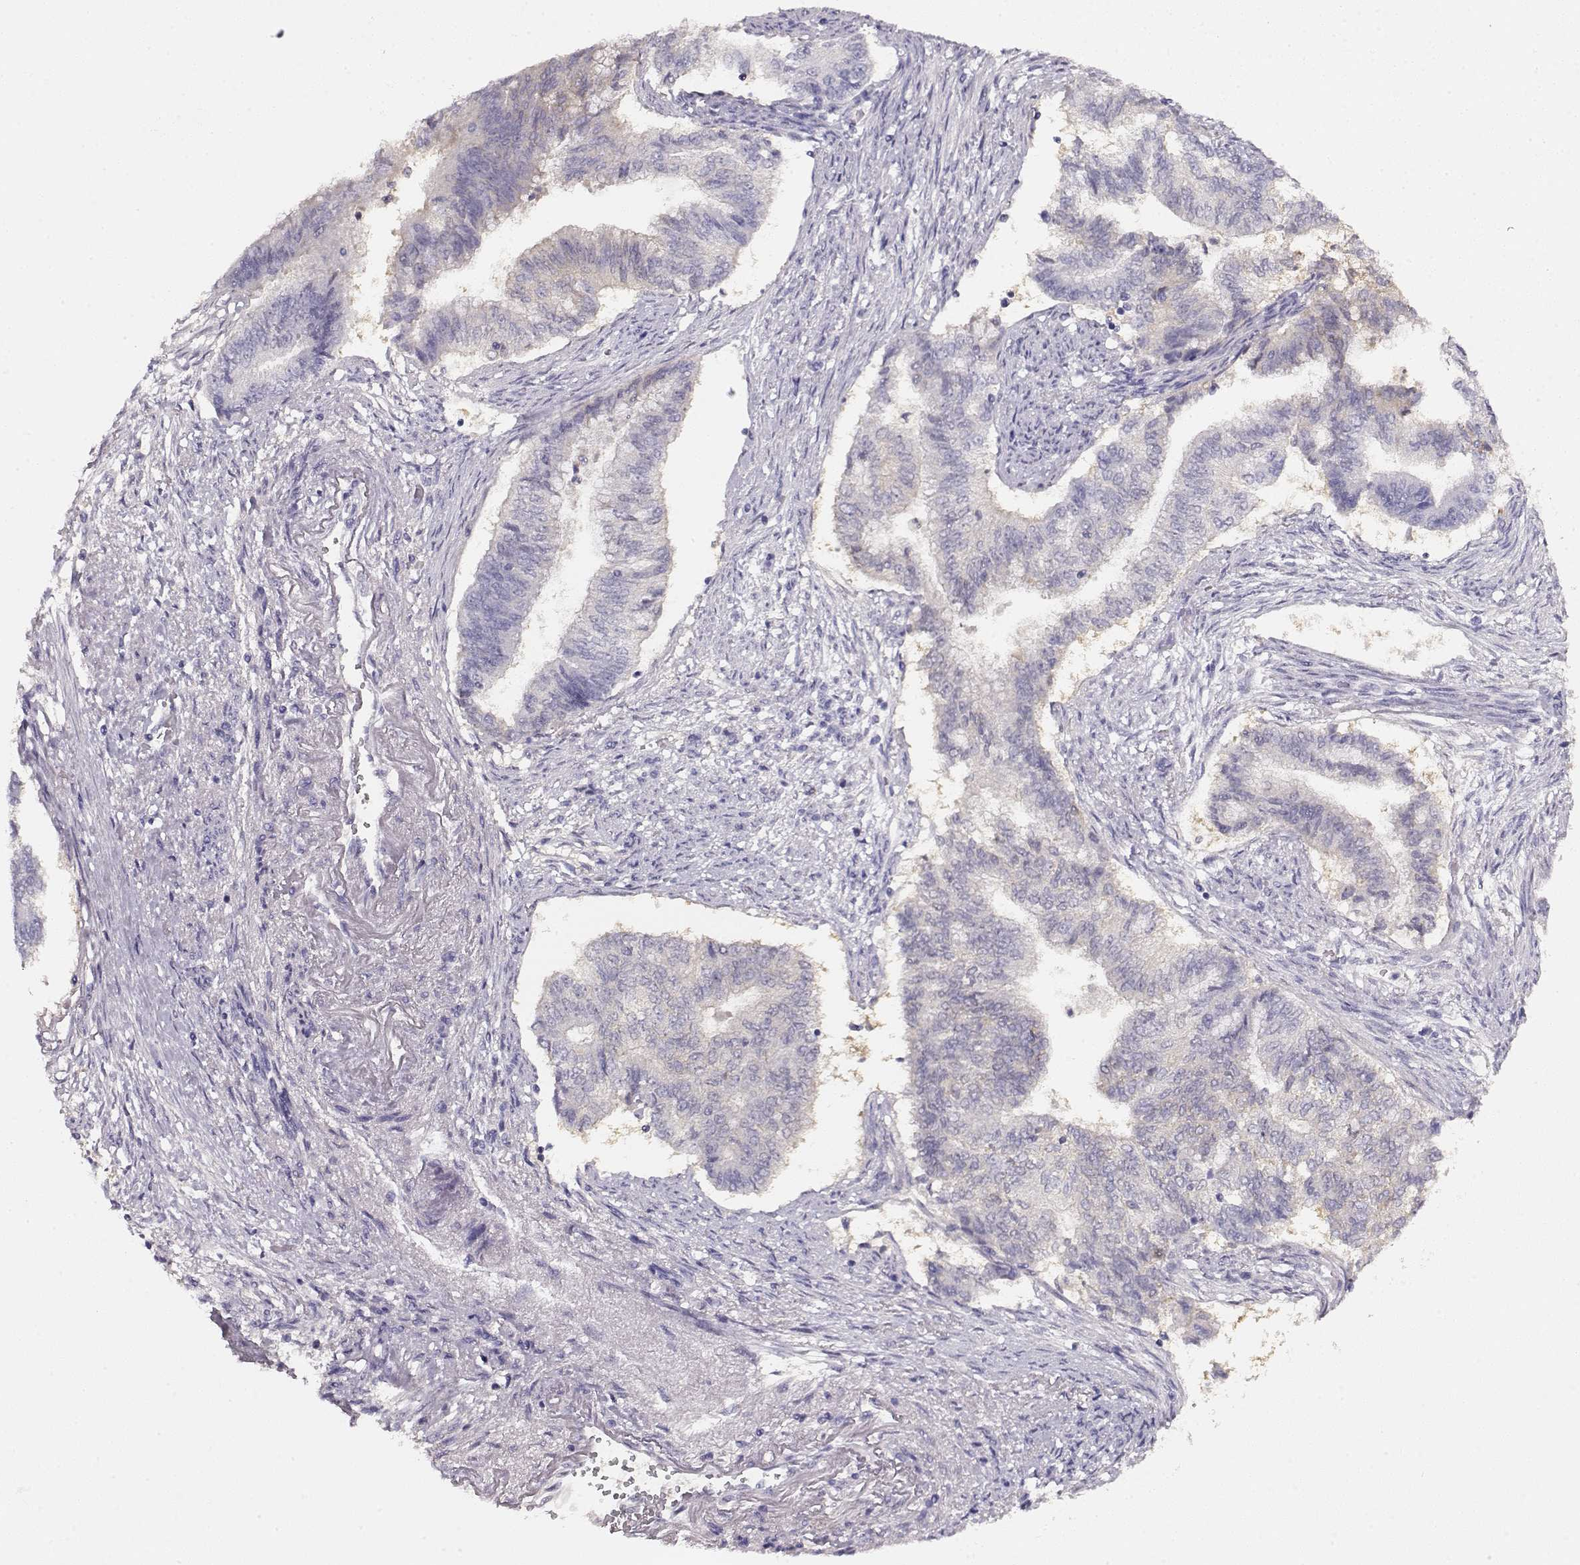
{"staining": {"intensity": "negative", "quantity": "none", "location": "none"}, "tissue": "endometrial cancer", "cell_type": "Tumor cells", "image_type": "cancer", "snomed": [{"axis": "morphology", "description": "Adenocarcinoma, NOS"}, {"axis": "topography", "description": "Endometrium"}], "caption": "Immunohistochemistry micrograph of neoplastic tissue: human endometrial cancer (adenocarcinoma) stained with DAB shows no significant protein positivity in tumor cells. (Brightfield microscopy of DAB immunohistochemistry (IHC) at high magnification).", "gene": "NDRG4", "patient": {"sex": "female", "age": 65}}